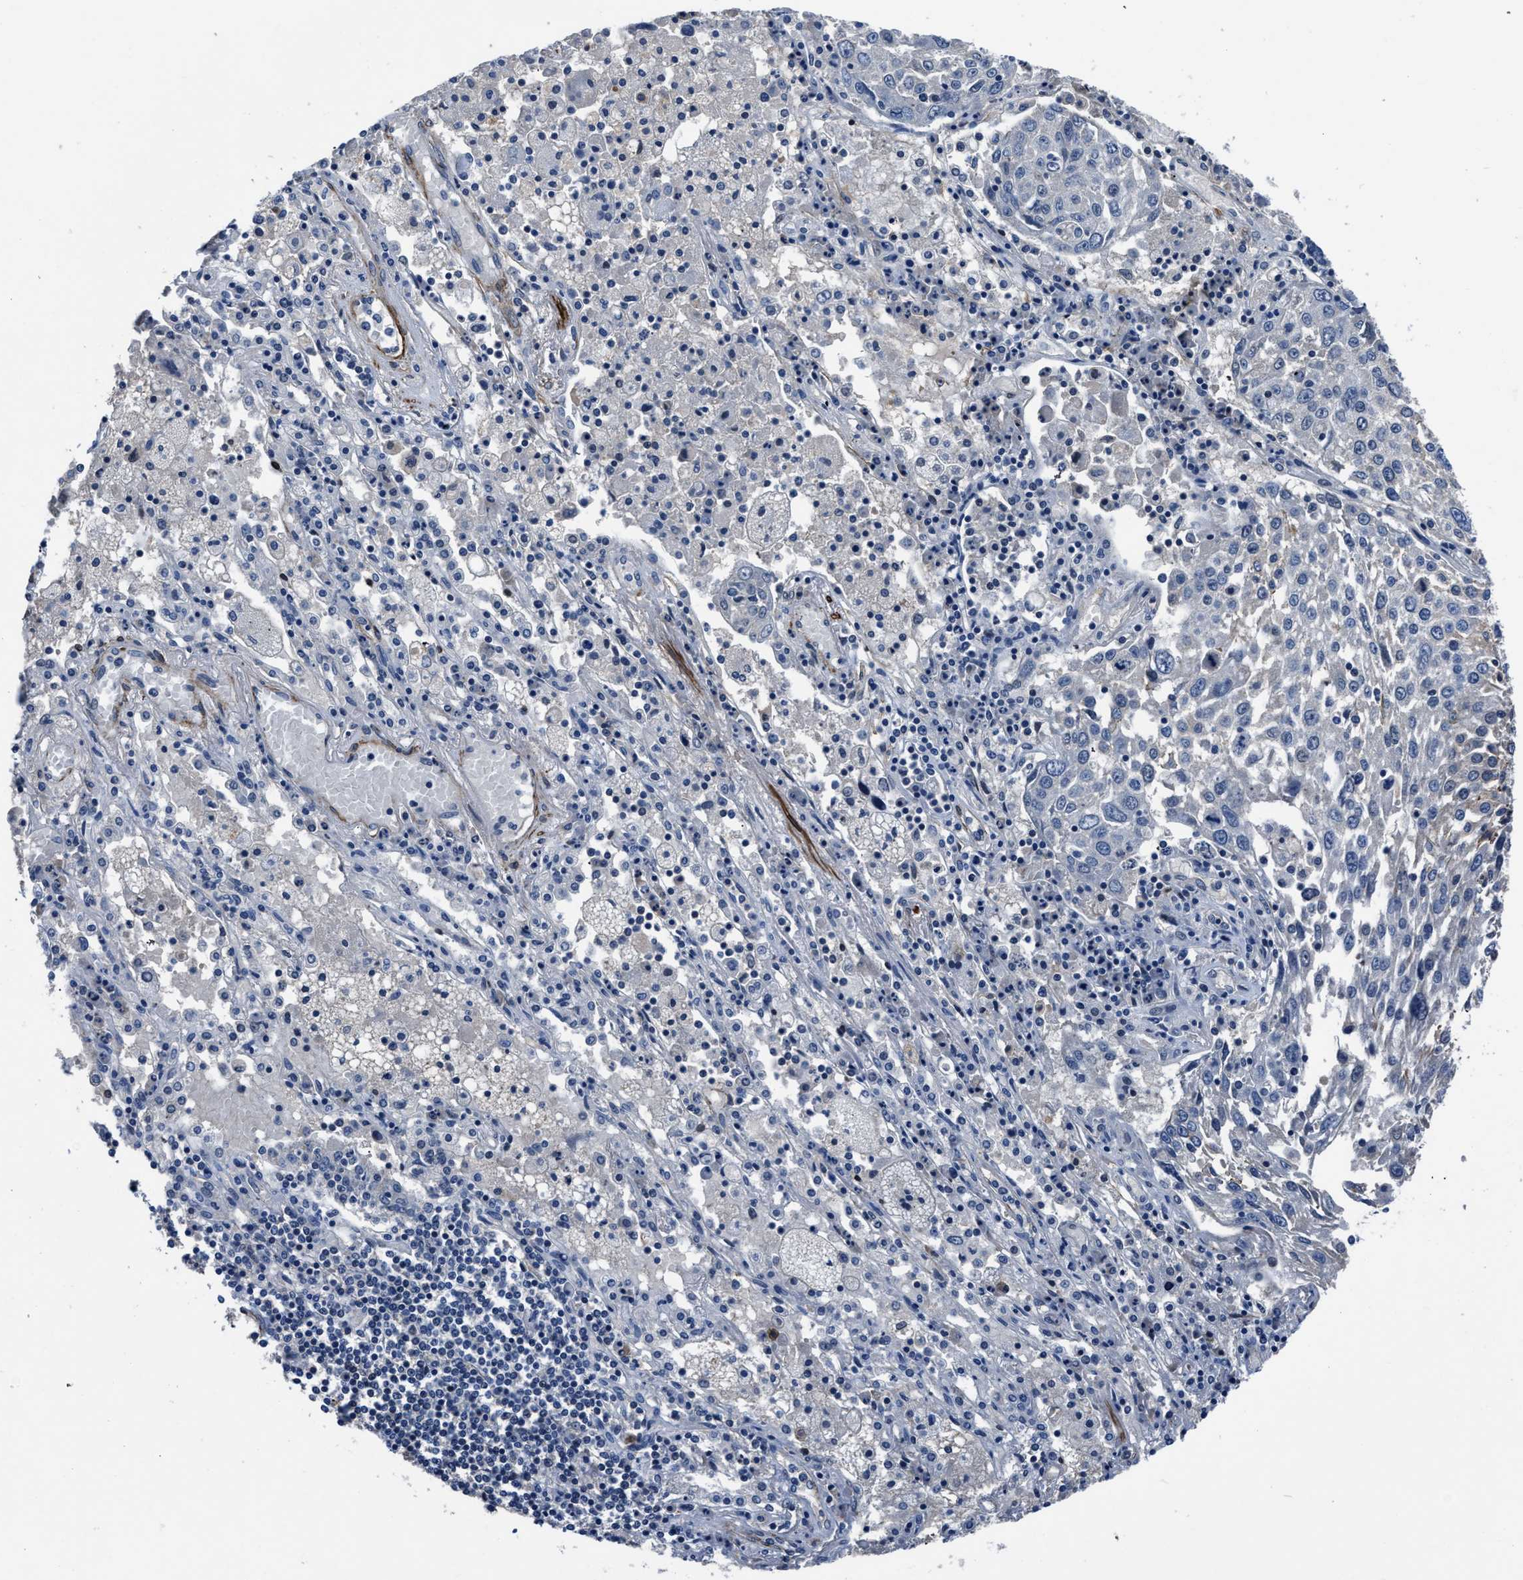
{"staining": {"intensity": "negative", "quantity": "none", "location": "none"}, "tissue": "lung cancer", "cell_type": "Tumor cells", "image_type": "cancer", "snomed": [{"axis": "morphology", "description": "Squamous cell carcinoma, NOS"}, {"axis": "topography", "description": "Lung"}], "caption": "High magnification brightfield microscopy of squamous cell carcinoma (lung) stained with DAB (3,3'-diaminobenzidine) (brown) and counterstained with hematoxylin (blue): tumor cells show no significant expression.", "gene": "LANCL2", "patient": {"sex": "male", "age": 65}}